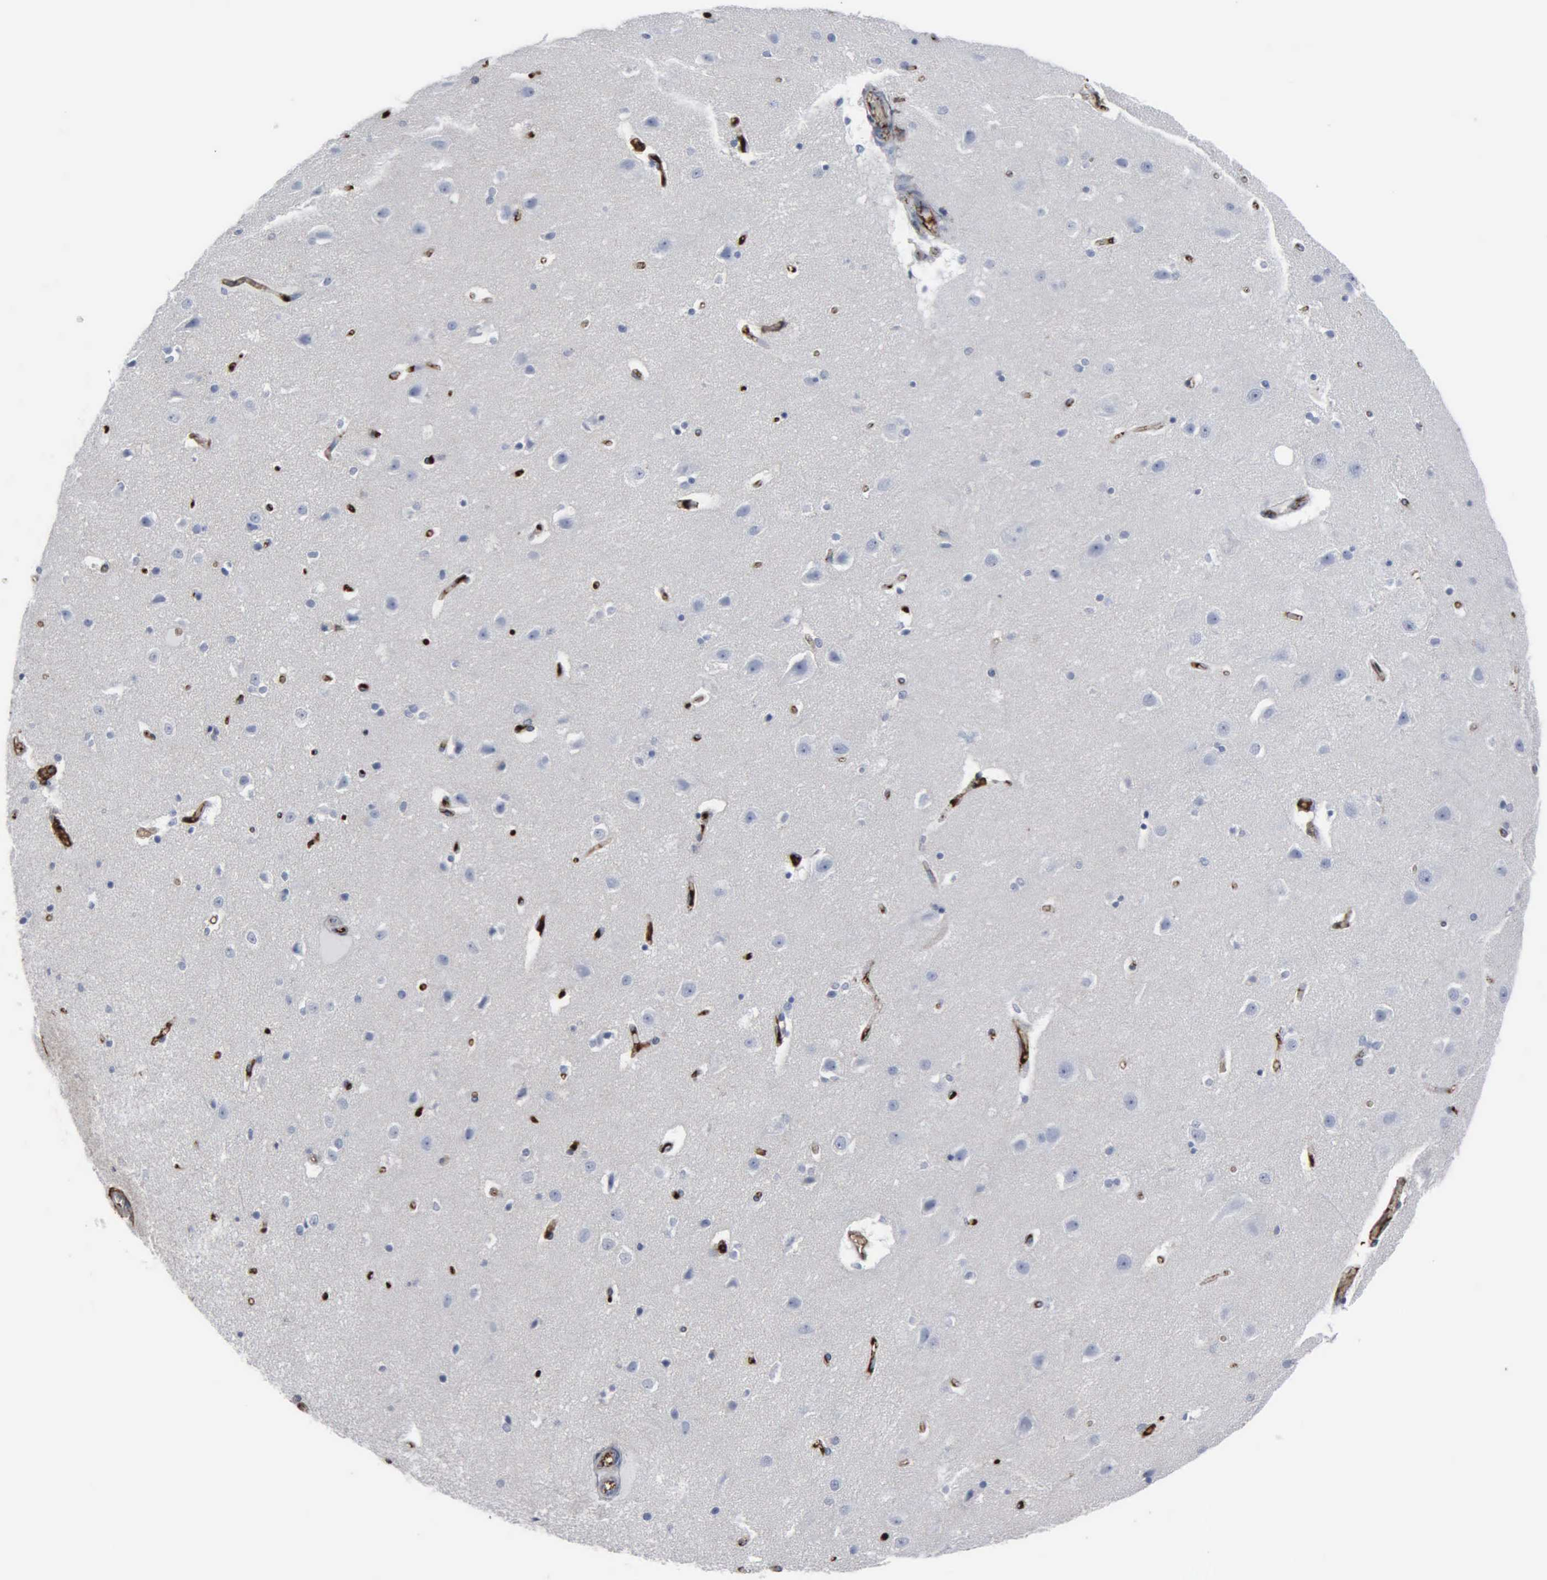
{"staining": {"intensity": "negative", "quantity": "none", "location": "none"}, "tissue": "caudate", "cell_type": "Glial cells", "image_type": "normal", "snomed": [{"axis": "morphology", "description": "Normal tissue, NOS"}, {"axis": "topography", "description": "Lateral ventricle wall"}], "caption": "Normal caudate was stained to show a protein in brown. There is no significant positivity in glial cells. (DAB immunohistochemistry with hematoxylin counter stain).", "gene": "FN1", "patient": {"sex": "female", "age": 54}}